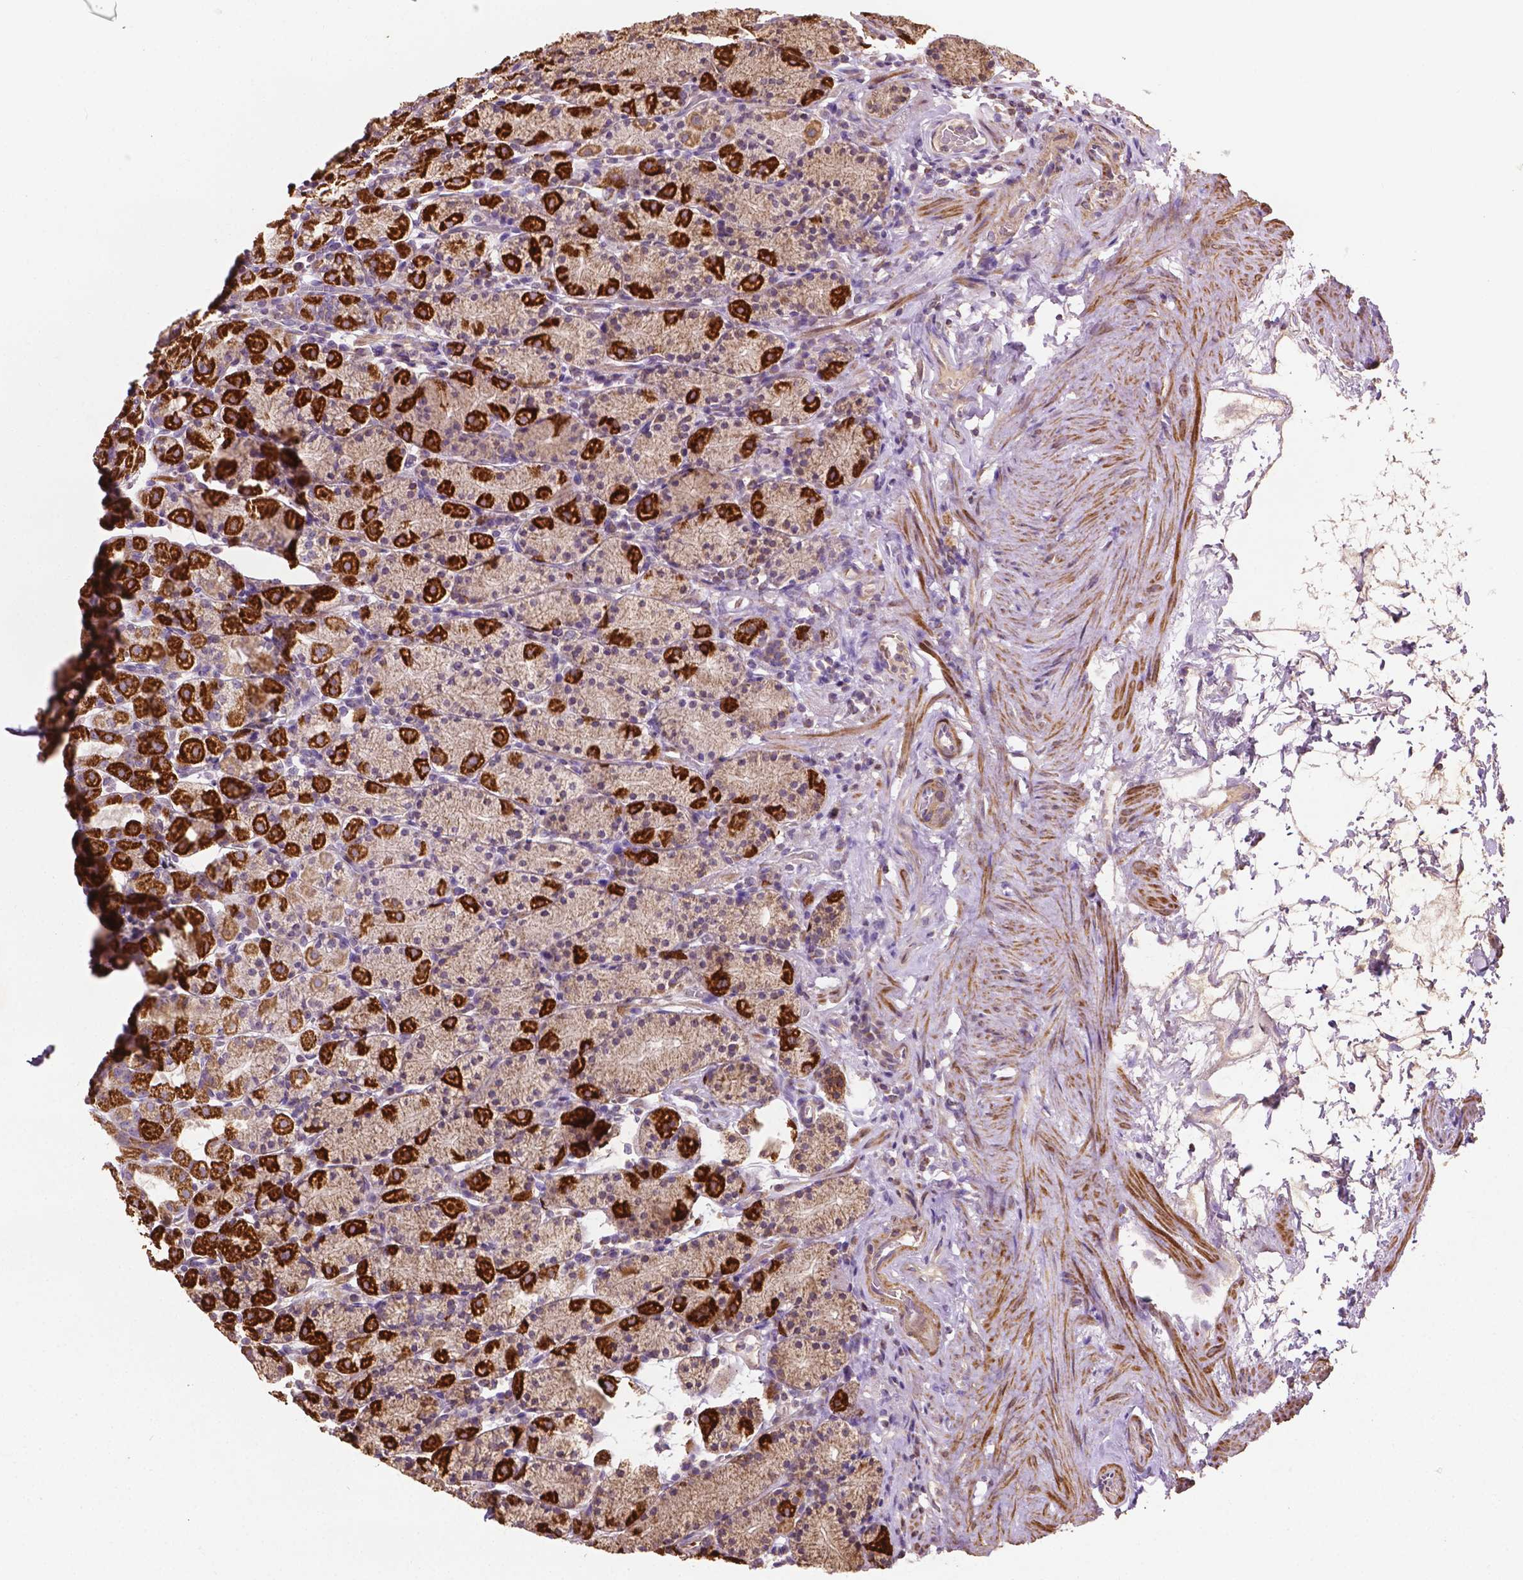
{"staining": {"intensity": "strong", "quantity": "25%-75%", "location": "cytoplasmic/membranous"}, "tissue": "stomach", "cell_type": "Glandular cells", "image_type": "normal", "snomed": [{"axis": "morphology", "description": "Normal tissue, NOS"}, {"axis": "topography", "description": "Stomach, upper"}, {"axis": "topography", "description": "Stomach"}], "caption": "Immunohistochemistry image of normal stomach stained for a protein (brown), which shows high levels of strong cytoplasmic/membranous expression in about 25%-75% of glandular cells.", "gene": "LRR1", "patient": {"sex": "male", "age": 62}}